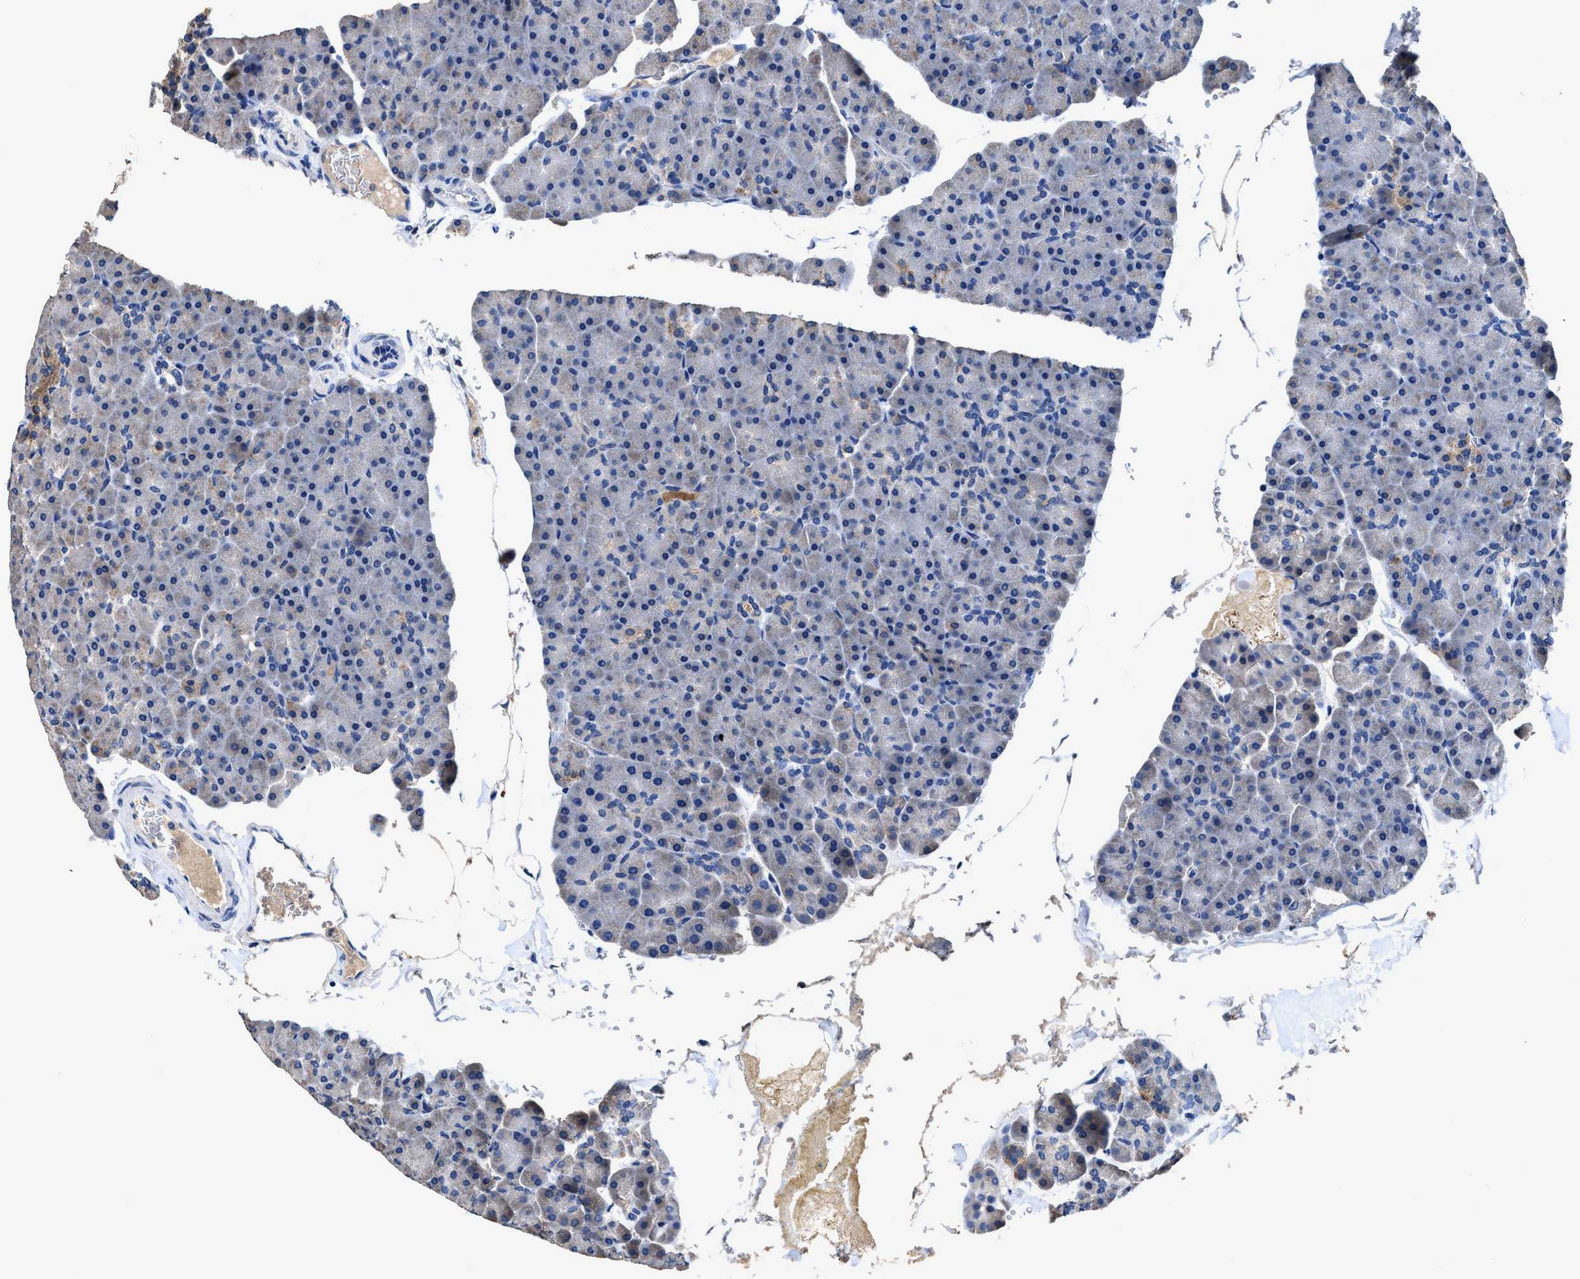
{"staining": {"intensity": "negative", "quantity": "none", "location": "none"}, "tissue": "pancreas", "cell_type": "Exocrine glandular cells", "image_type": "normal", "snomed": [{"axis": "morphology", "description": "Normal tissue, NOS"}, {"axis": "topography", "description": "Pancreas"}], "caption": "DAB (3,3'-diaminobenzidine) immunohistochemical staining of normal pancreas shows no significant expression in exocrine glandular cells.", "gene": "UBR4", "patient": {"sex": "male", "age": 35}}